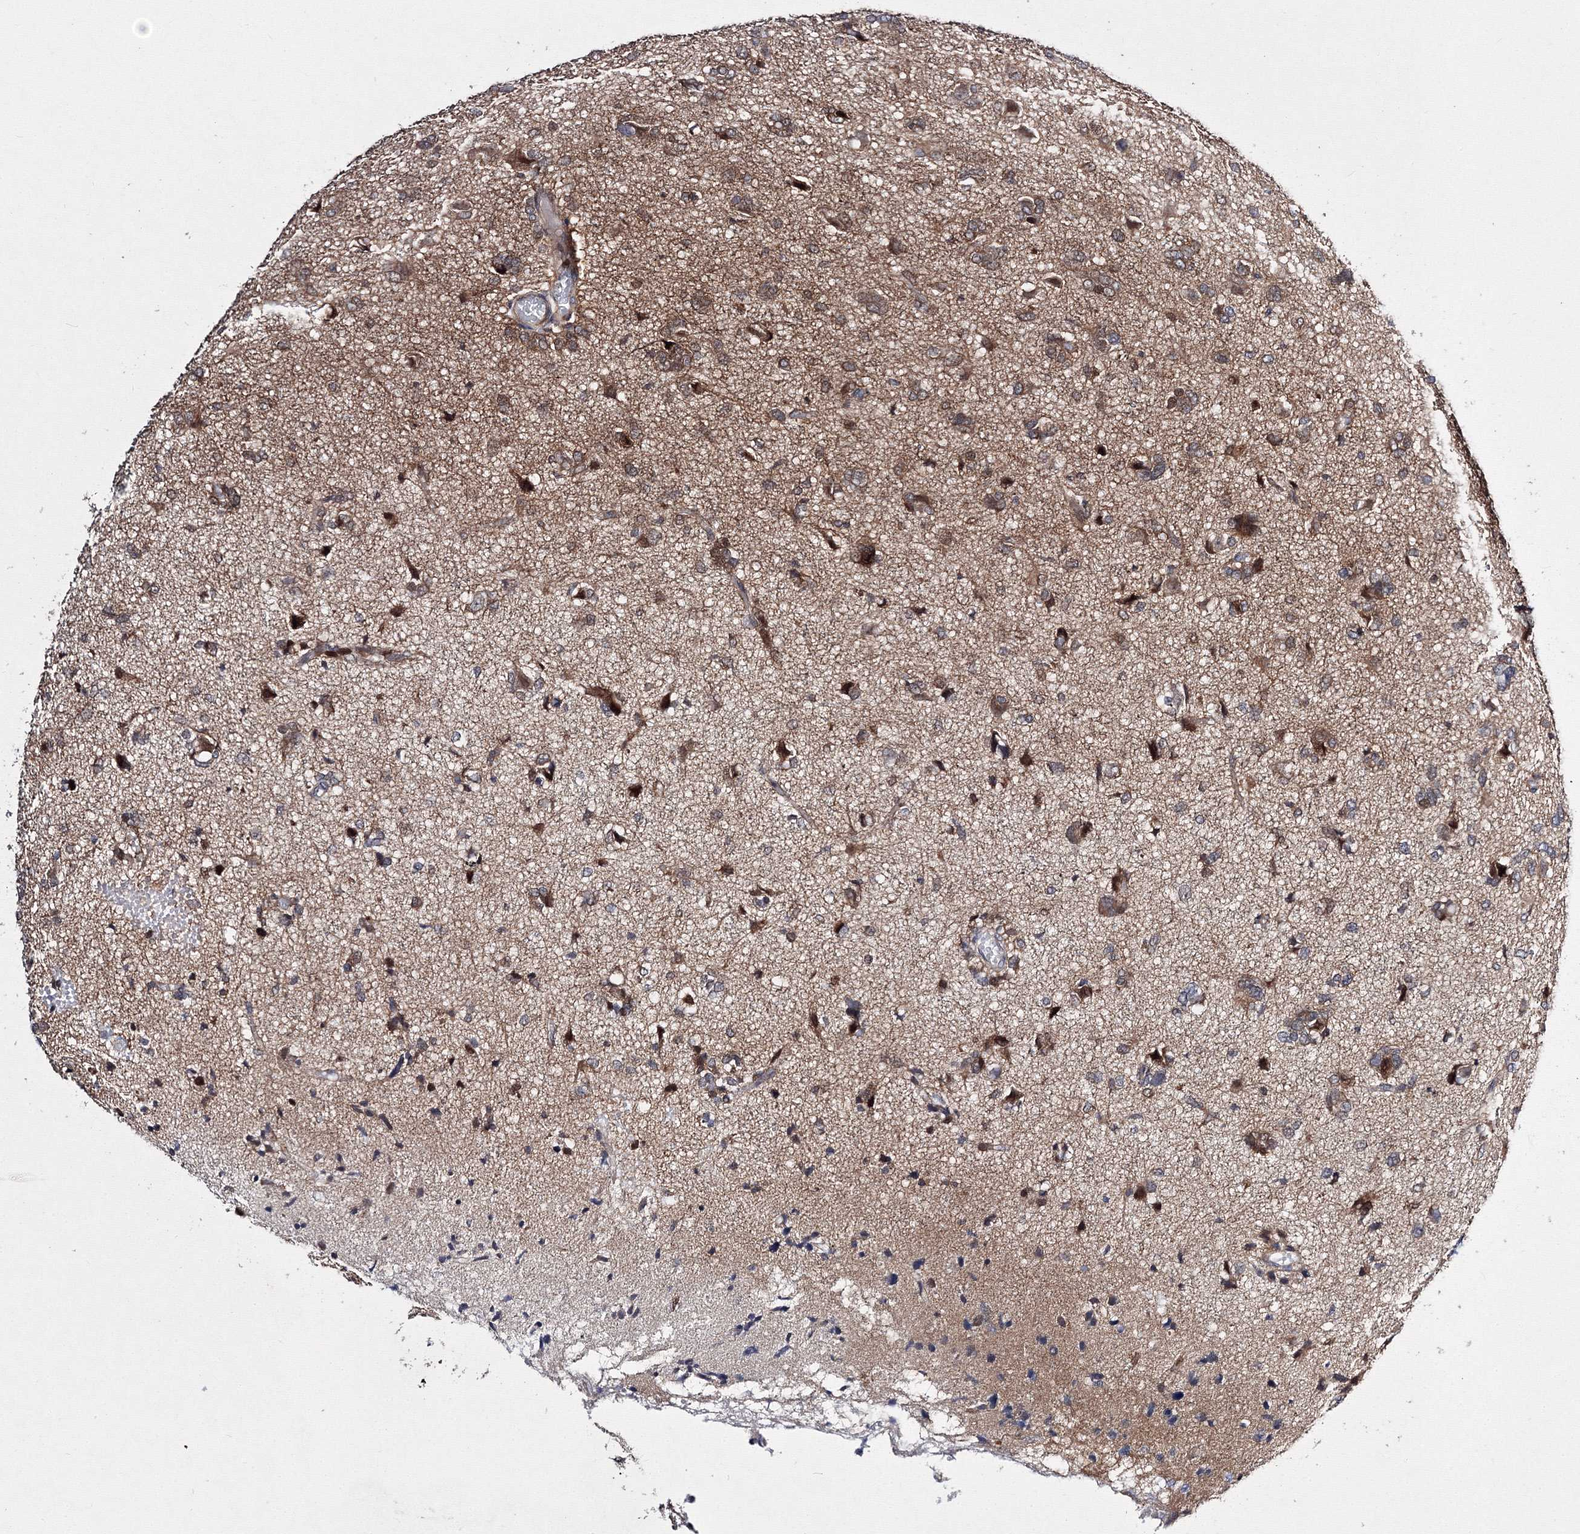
{"staining": {"intensity": "moderate", "quantity": ">75%", "location": "cytoplasmic/membranous"}, "tissue": "glioma", "cell_type": "Tumor cells", "image_type": "cancer", "snomed": [{"axis": "morphology", "description": "Glioma, malignant, High grade"}, {"axis": "topography", "description": "Brain"}], "caption": "A high-resolution histopathology image shows immunohistochemistry staining of malignant glioma (high-grade), which reveals moderate cytoplasmic/membranous positivity in about >75% of tumor cells.", "gene": "GPN1", "patient": {"sex": "female", "age": 59}}